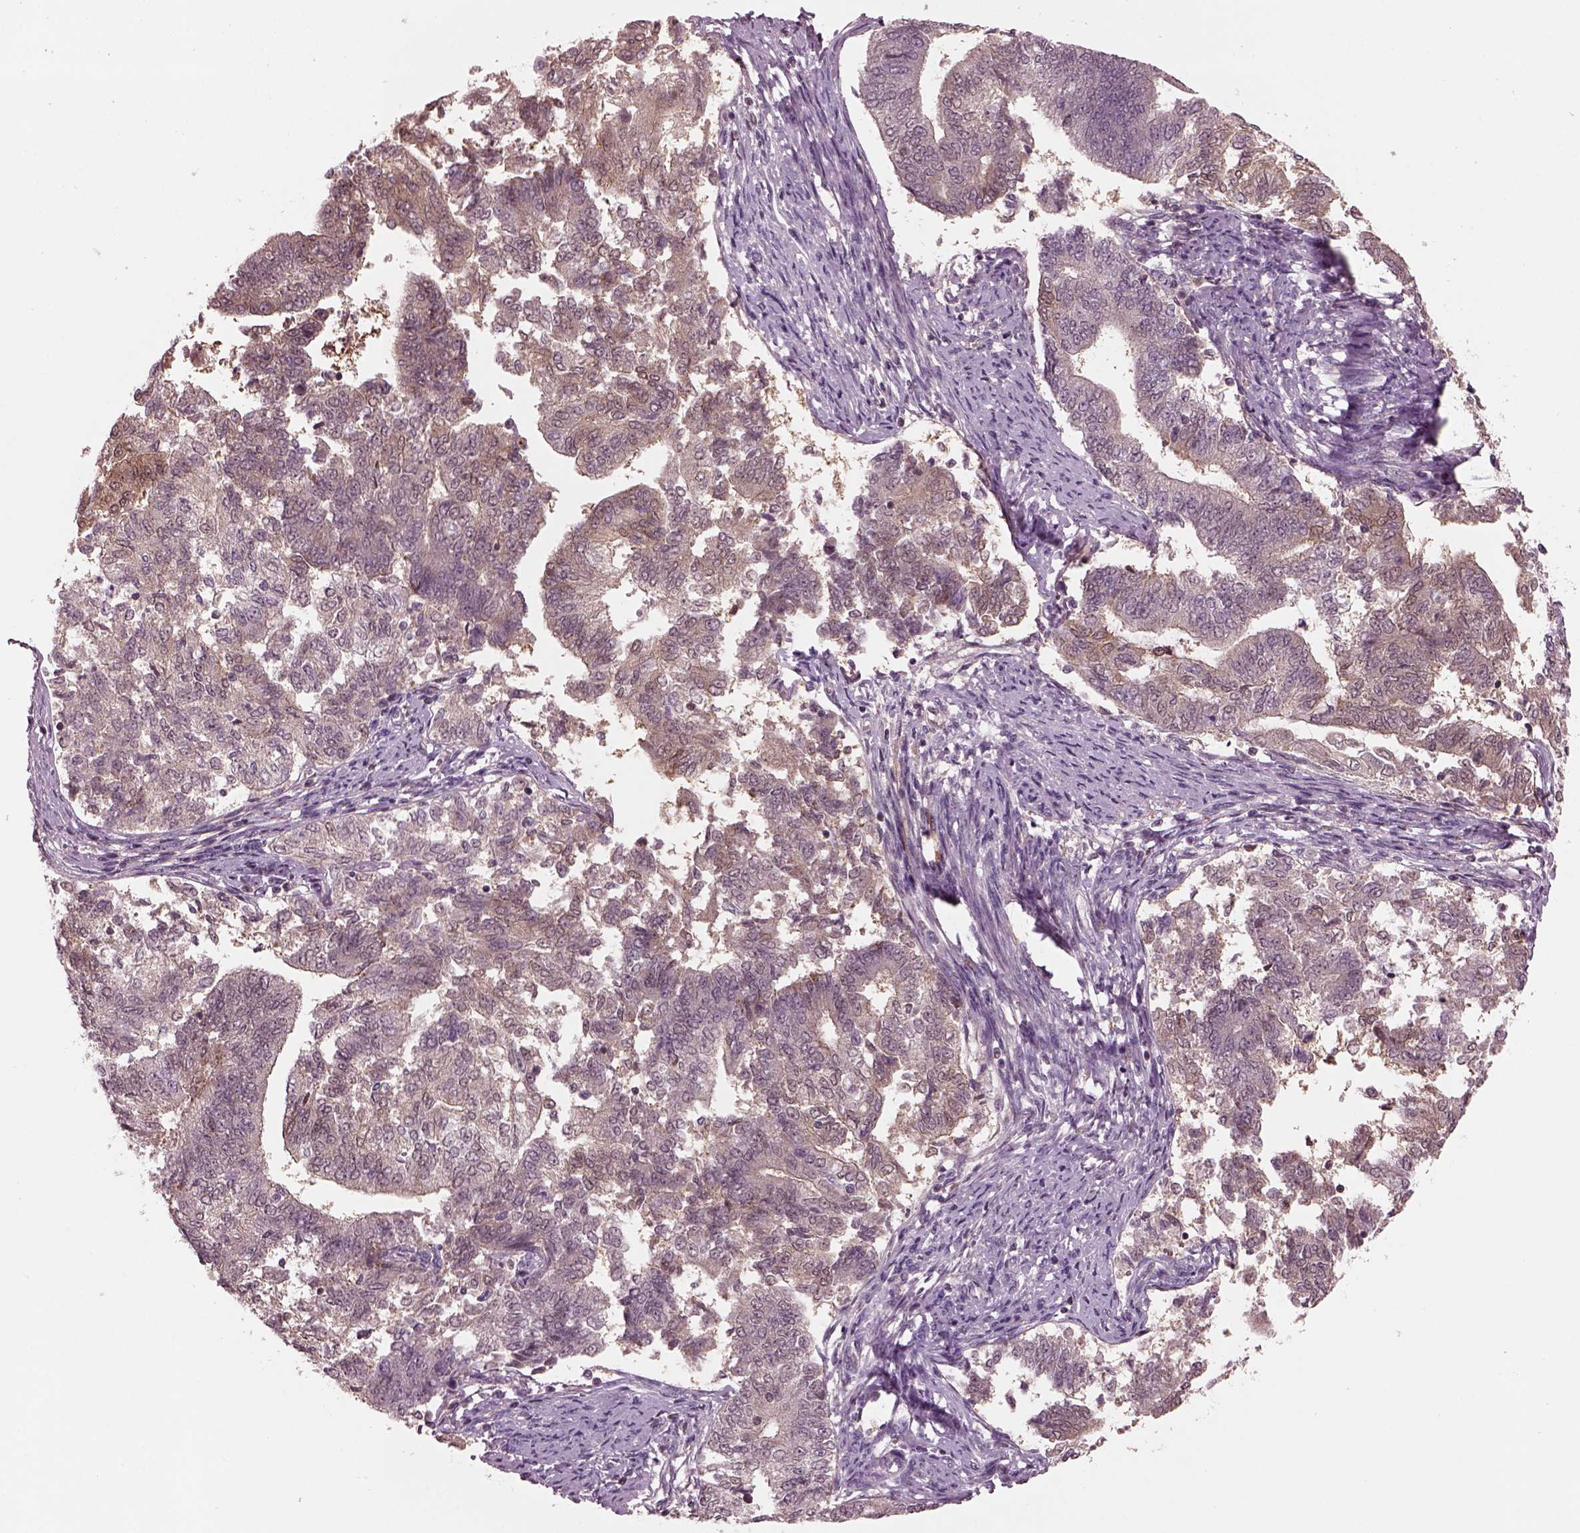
{"staining": {"intensity": "weak", "quantity": "<25%", "location": "cytoplasmic/membranous"}, "tissue": "endometrial cancer", "cell_type": "Tumor cells", "image_type": "cancer", "snomed": [{"axis": "morphology", "description": "Adenocarcinoma, NOS"}, {"axis": "topography", "description": "Endometrium"}], "caption": "An immunohistochemistry (IHC) photomicrograph of endometrial cancer is shown. There is no staining in tumor cells of endometrial cancer. (DAB immunohistochemistry (IHC) visualized using brightfield microscopy, high magnification).", "gene": "SRI", "patient": {"sex": "female", "age": 65}}